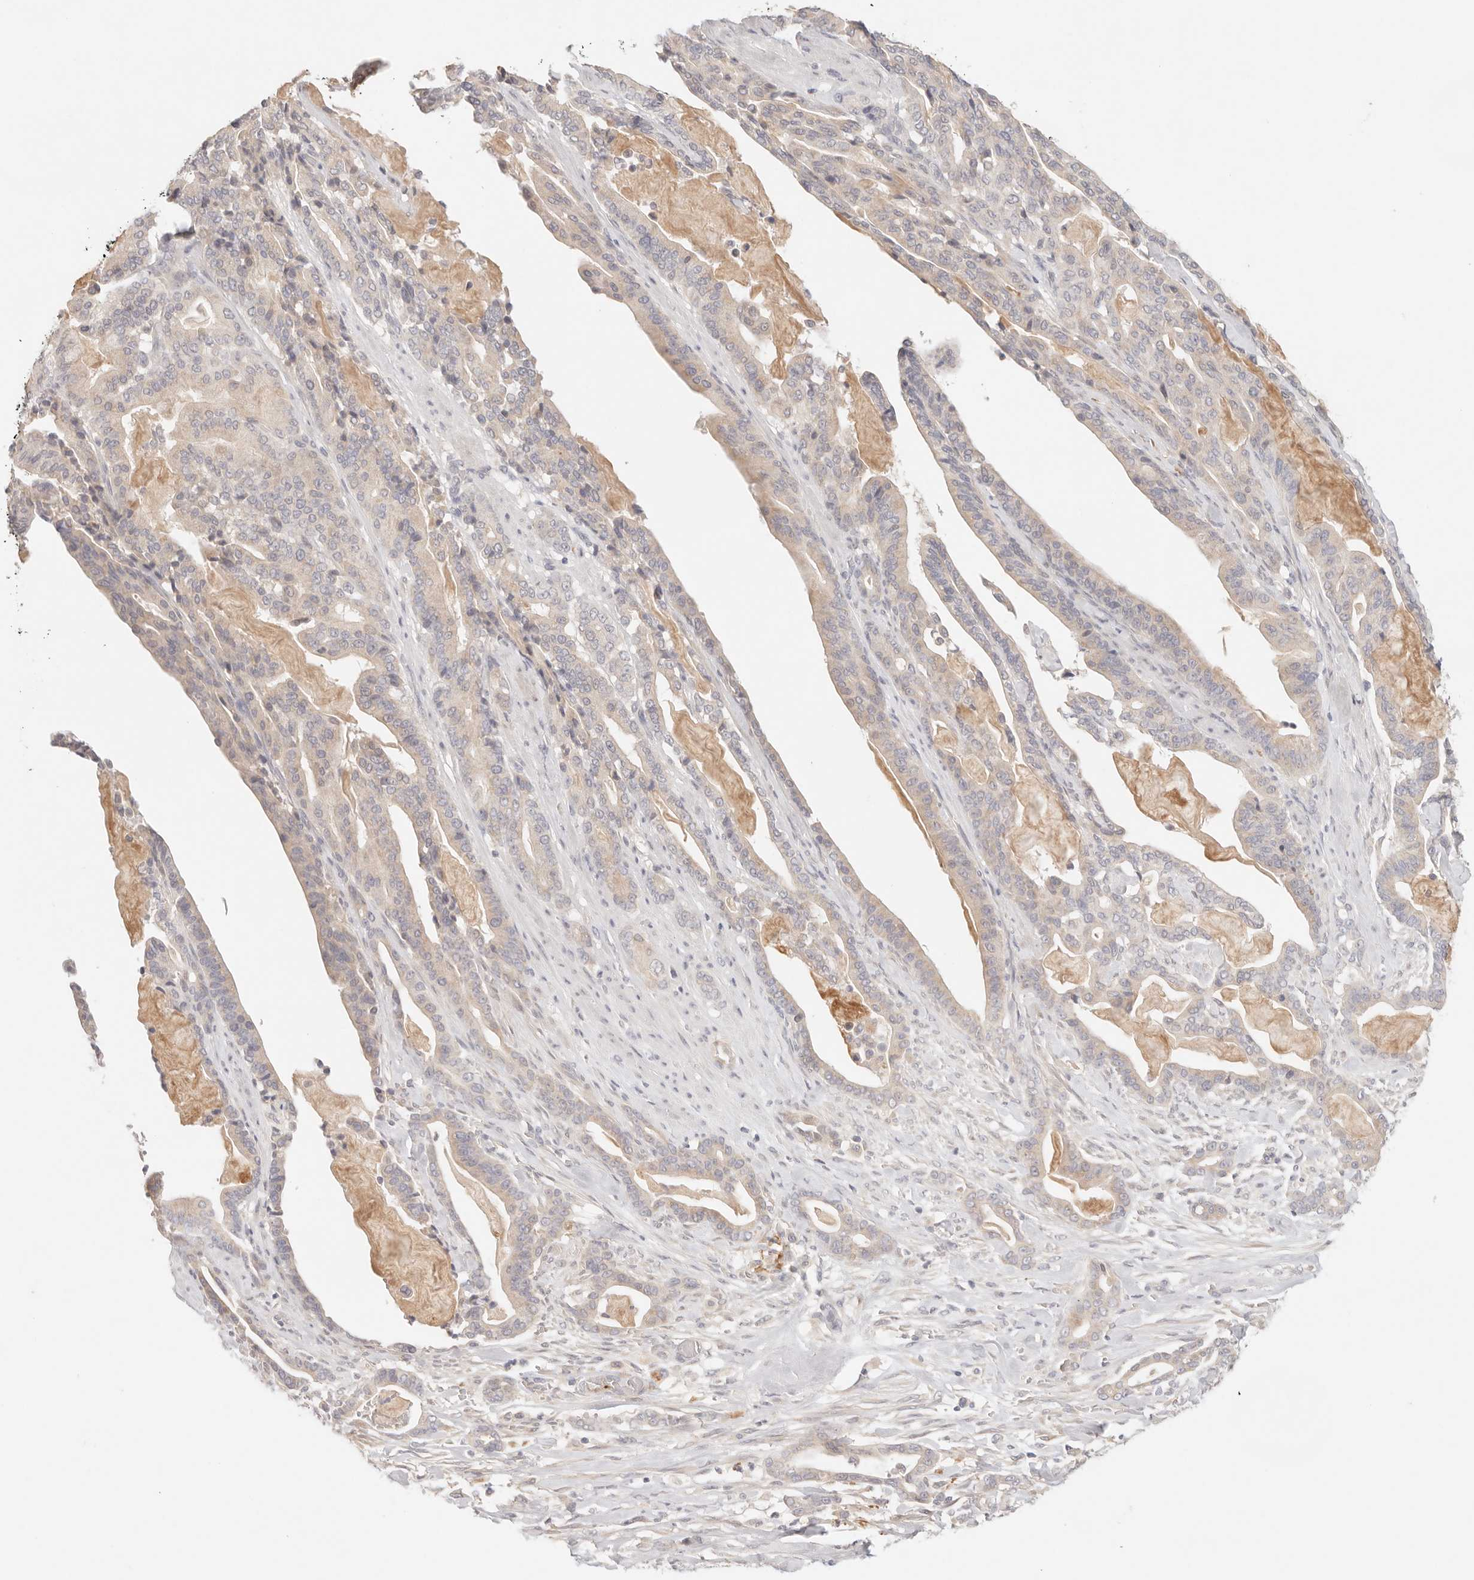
{"staining": {"intensity": "weak", "quantity": "<25%", "location": "cytoplasmic/membranous"}, "tissue": "pancreatic cancer", "cell_type": "Tumor cells", "image_type": "cancer", "snomed": [{"axis": "morphology", "description": "Adenocarcinoma, NOS"}, {"axis": "topography", "description": "Pancreas"}], "caption": "High magnification brightfield microscopy of adenocarcinoma (pancreatic) stained with DAB (3,3'-diaminobenzidine) (brown) and counterstained with hematoxylin (blue): tumor cells show no significant positivity. (DAB (3,3'-diaminobenzidine) IHC visualized using brightfield microscopy, high magnification).", "gene": "SPHK1", "patient": {"sex": "male", "age": 63}}